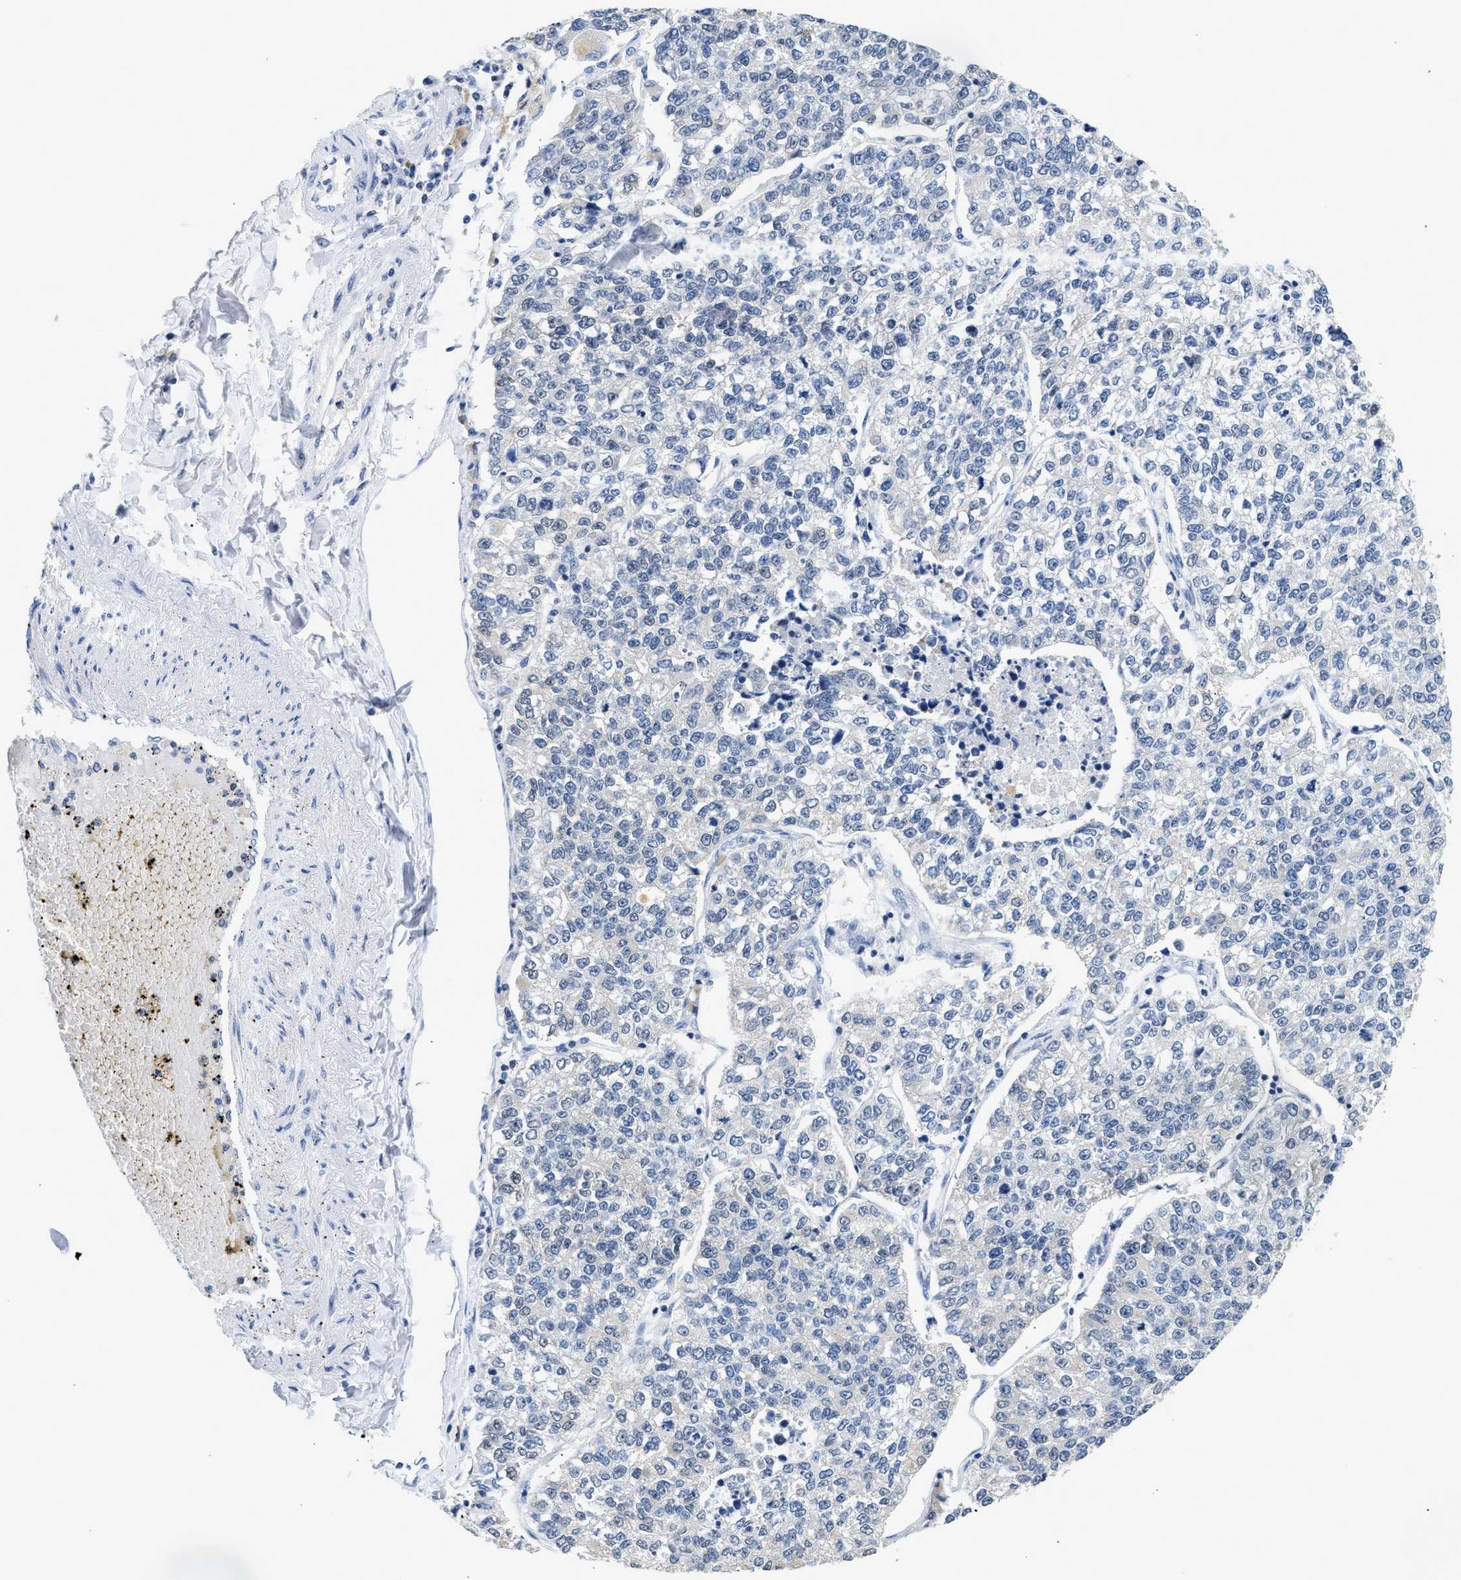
{"staining": {"intensity": "negative", "quantity": "none", "location": "none"}, "tissue": "lung cancer", "cell_type": "Tumor cells", "image_type": "cancer", "snomed": [{"axis": "morphology", "description": "Adenocarcinoma, NOS"}, {"axis": "topography", "description": "Lung"}], "caption": "DAB (3,3'-diaminobenzidine) immunohistochemical staining of adenocarcinoma (lung) demonstrates no significant positivity in tumor cells.", "gene": "PPM1L", "patient": {"sex": "male", "age": 49}}